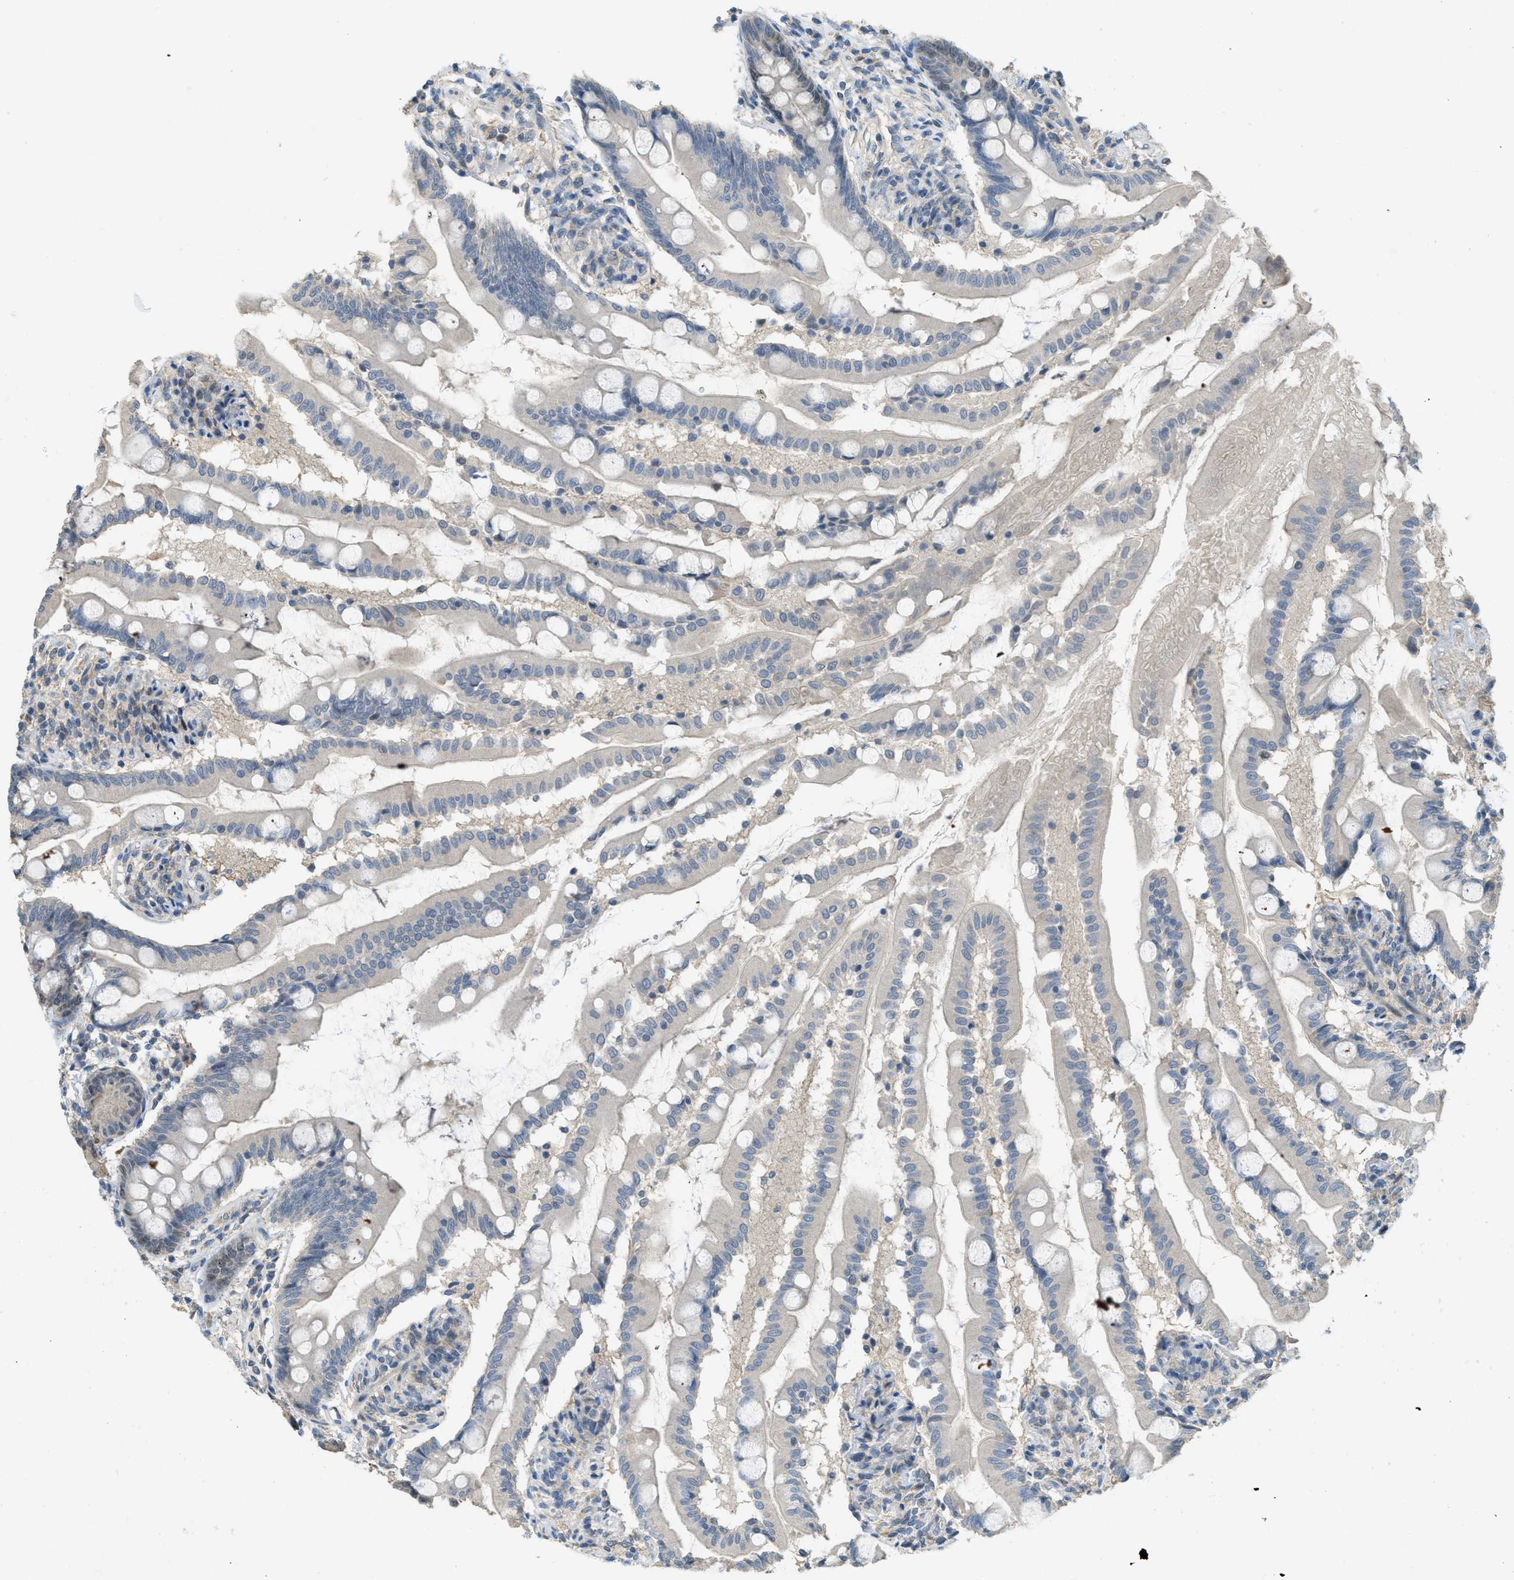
{"staining": {"intensity": "moderate", "quantity": "<25%", "location": "cytoplasmic/membranous,nuclear"}, "tissue": "small intestine", "cell_type": "Glandular cells", "image_type": "normal", "snomed": [{"axis": "morphology", "description": "Normal tissue, NOS"}, {"axis": "topography", "description": "Small intestine"}], "caption": "A brown stain highlights moderate cytoplasmic/membranous,nuclear expression of a protein in glandular cells of unremarkable small intestine. Immunohistochemistry (ihc) stains the protein of interest in brown and the nuclei are stained blue.", "gene": "MIS18A", "patient": {"sex": "female", "age": 56}}